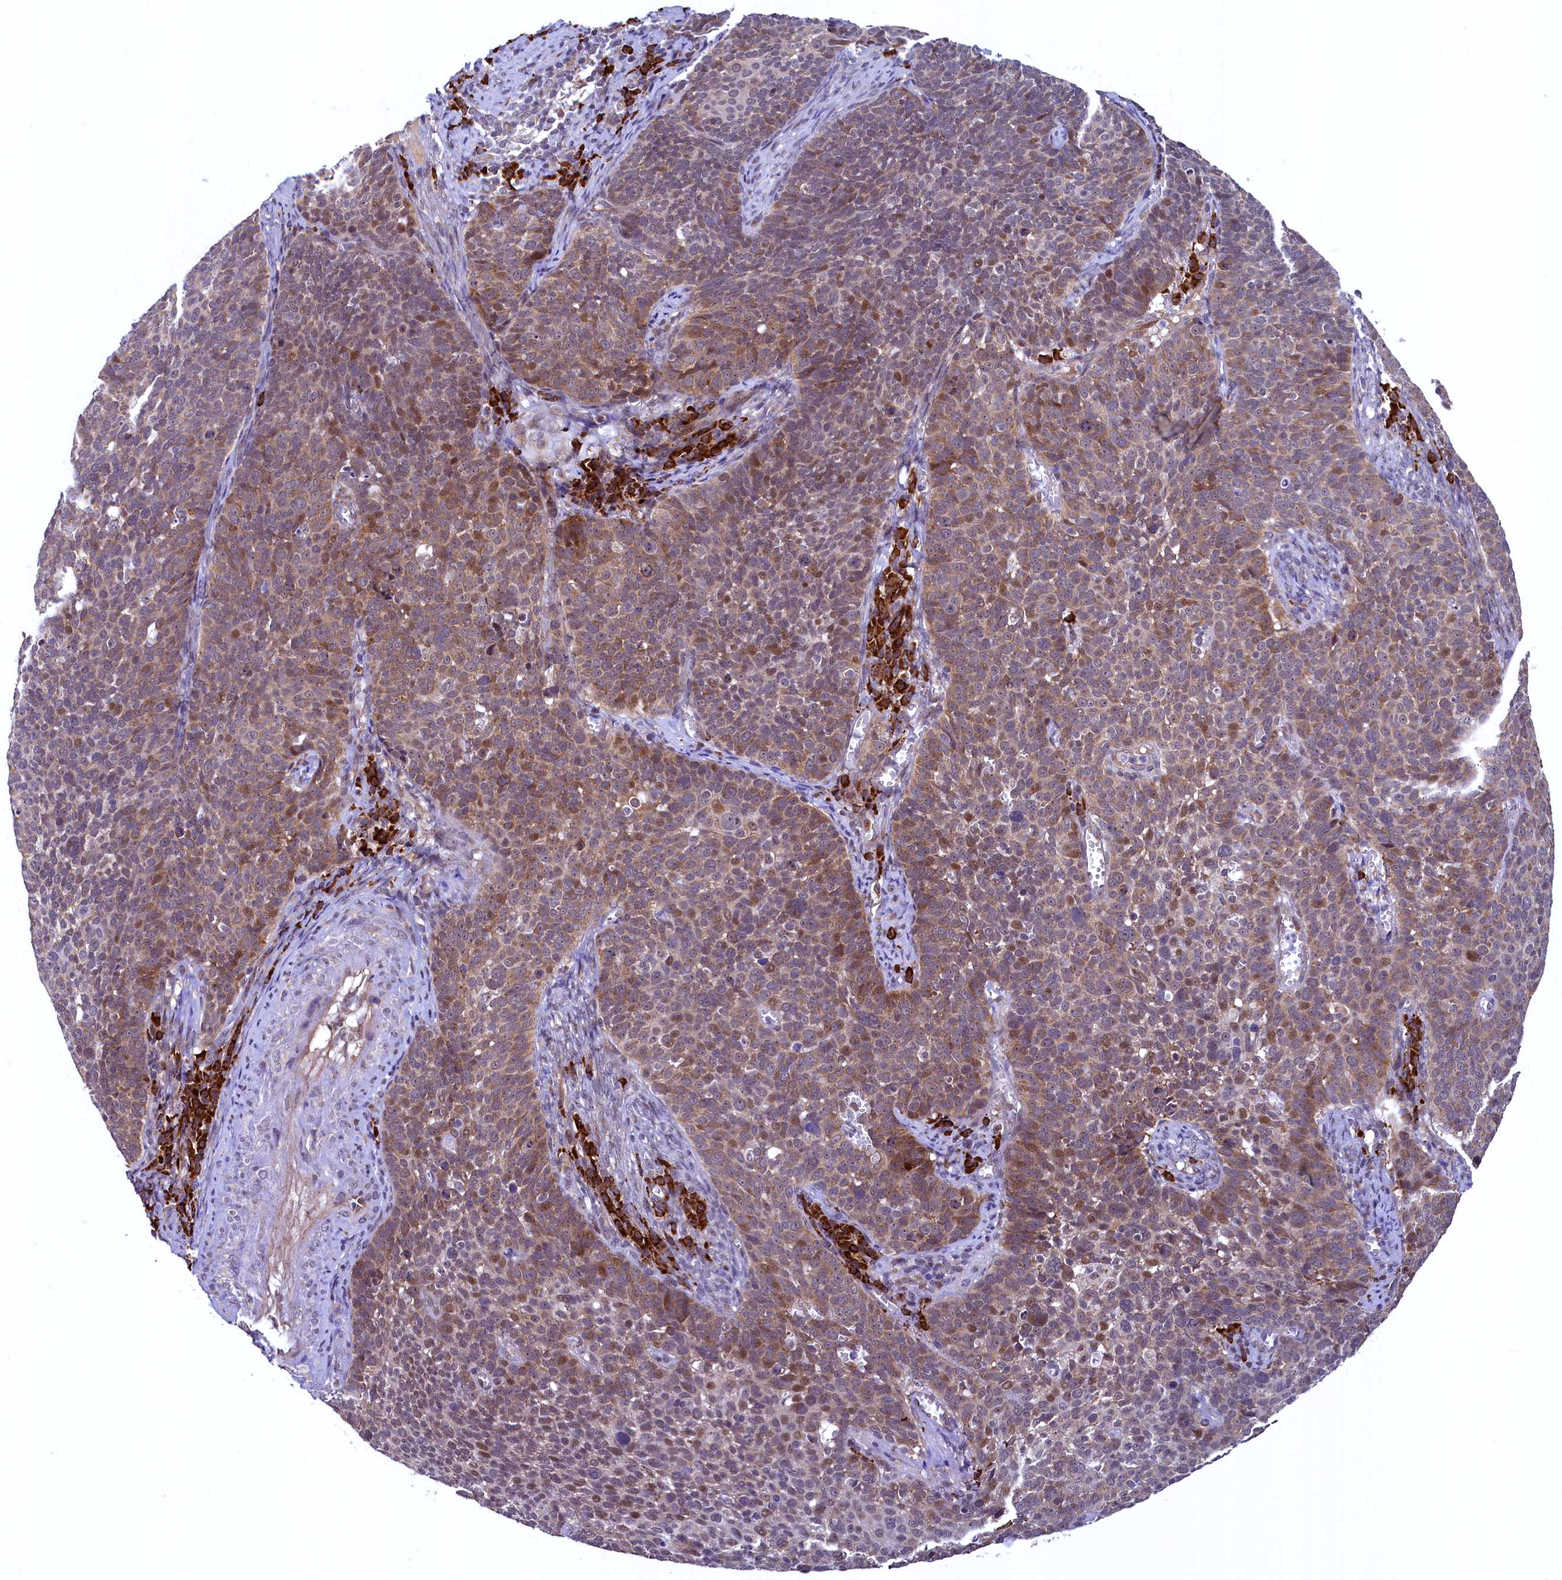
{"staining": {"intensity": "moderate", "quantity": ">75%", "location": "cytoplasmic/membranous,nuclear"}, "tissue": "cervical cancer", "cell_type": "Tumor cells", "image_type": "cancer", "snomed": [{"axis": "morphology", "description": "Normal tissue, NOS"}, {"axis": "morphology", "description": "Squamous cell carcinoma, NOS"}, {"axis": "topography", "description": "Cervix"}], "caption": "This histopathology image demonstrates immunohistochemistry (IHC) staining of human cervical cancer, with medium moderate cytoplasmic/membranous and nuclear staining in about >75% of tumor cells.", "gene": "RBFA", "patient": {"sex": "female", "age": 39}}